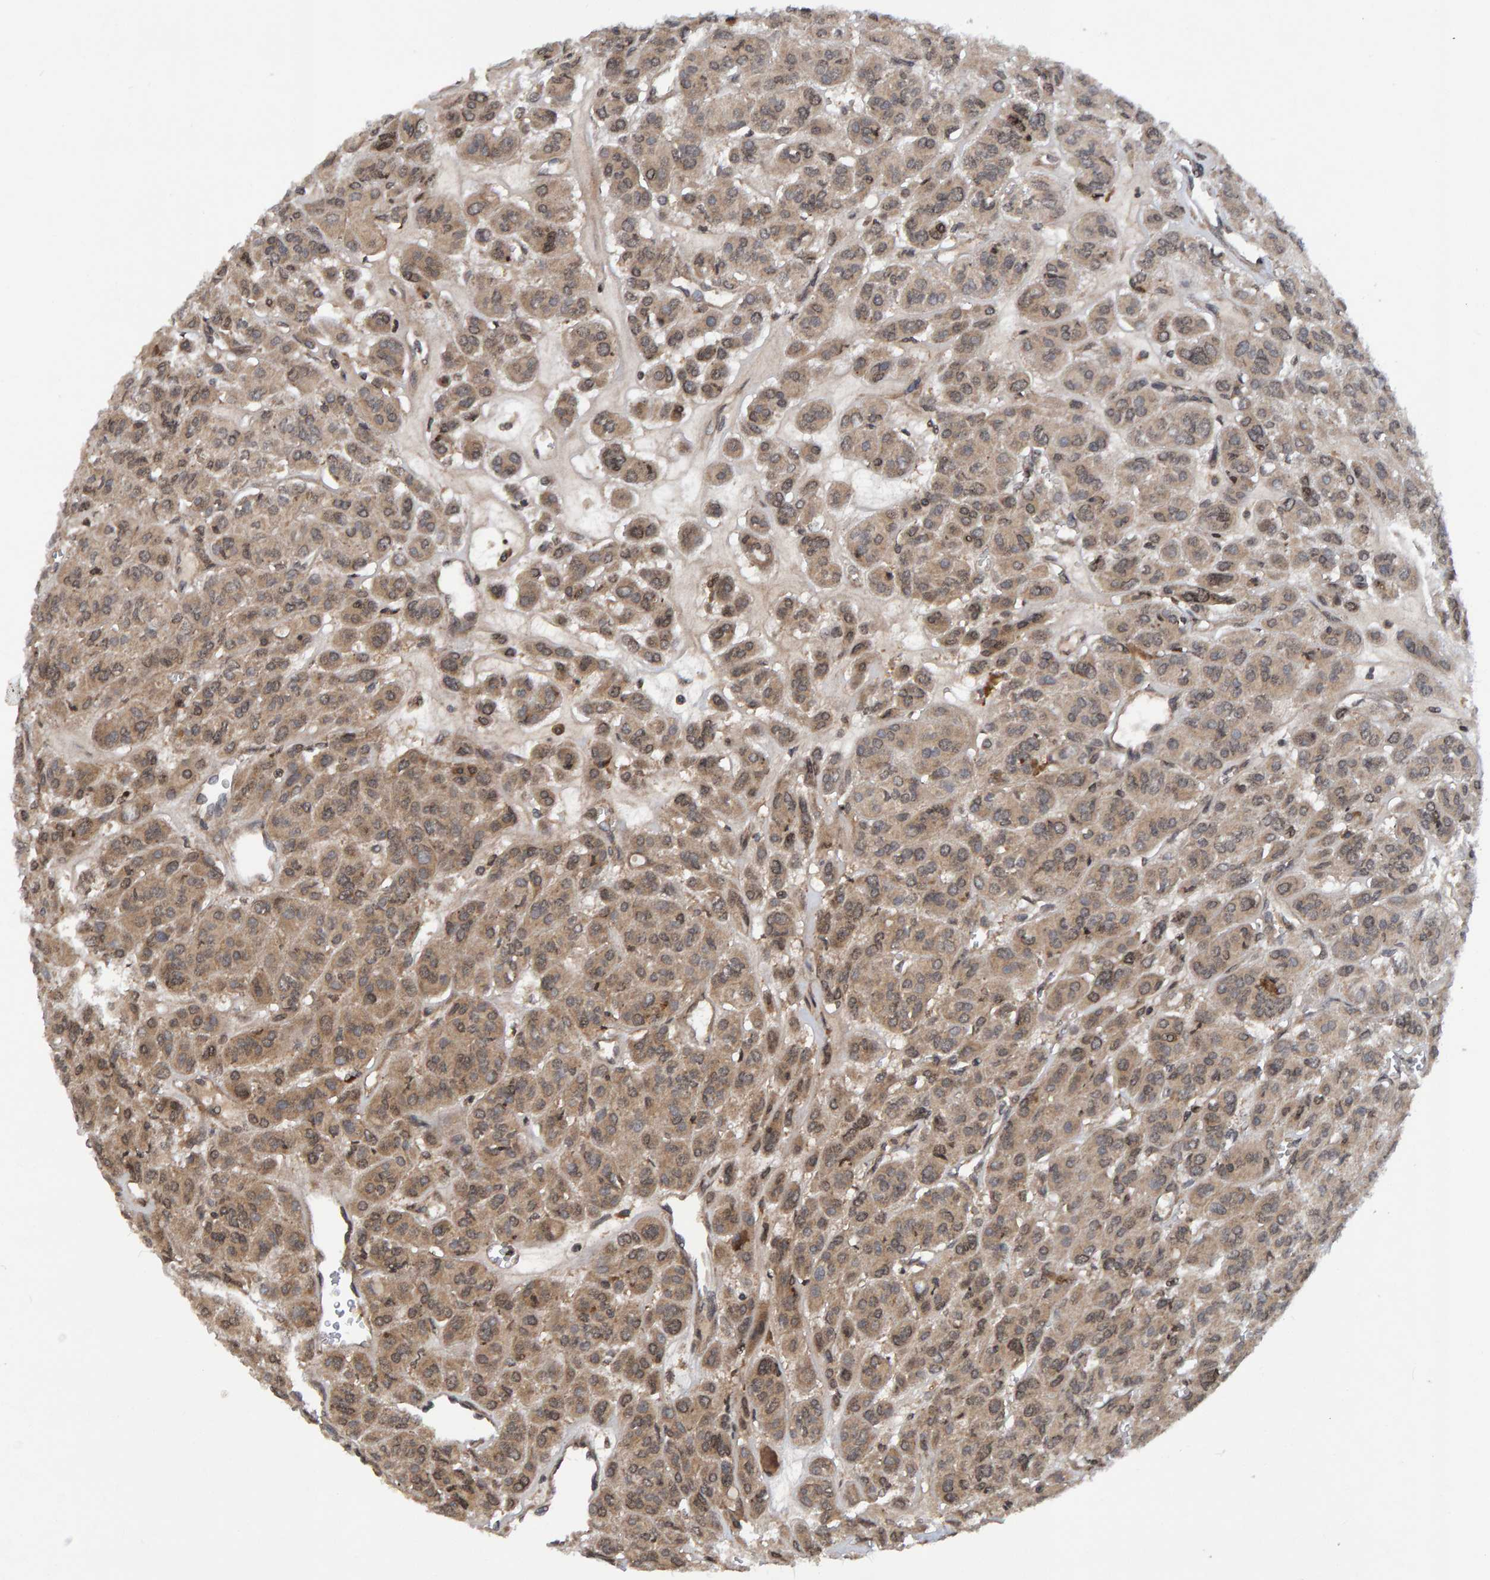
{"staining": {"intensity": "weak", "quantity": ">75%", "location": "cytoplasmic/membranous"}, "tissue": "thyroid cancer", "cell_type": "Tumor cells", "image_type": "cancer", "snomed": [{"axis": "morphology", "description": "Follicular adenoma carcinoma, NOS"}, {"axis": "topography", "description": "Thyroid gland"}], "caption": "Weak cytoplasmic/membranous staining for a protein is seen in about >75% of tumor cells of thyroid follicular adenoma carcinoma using immunohistochemistry (IHC).", "gene": "GAB2", "patient": {"sex": "female", "age": 71}}